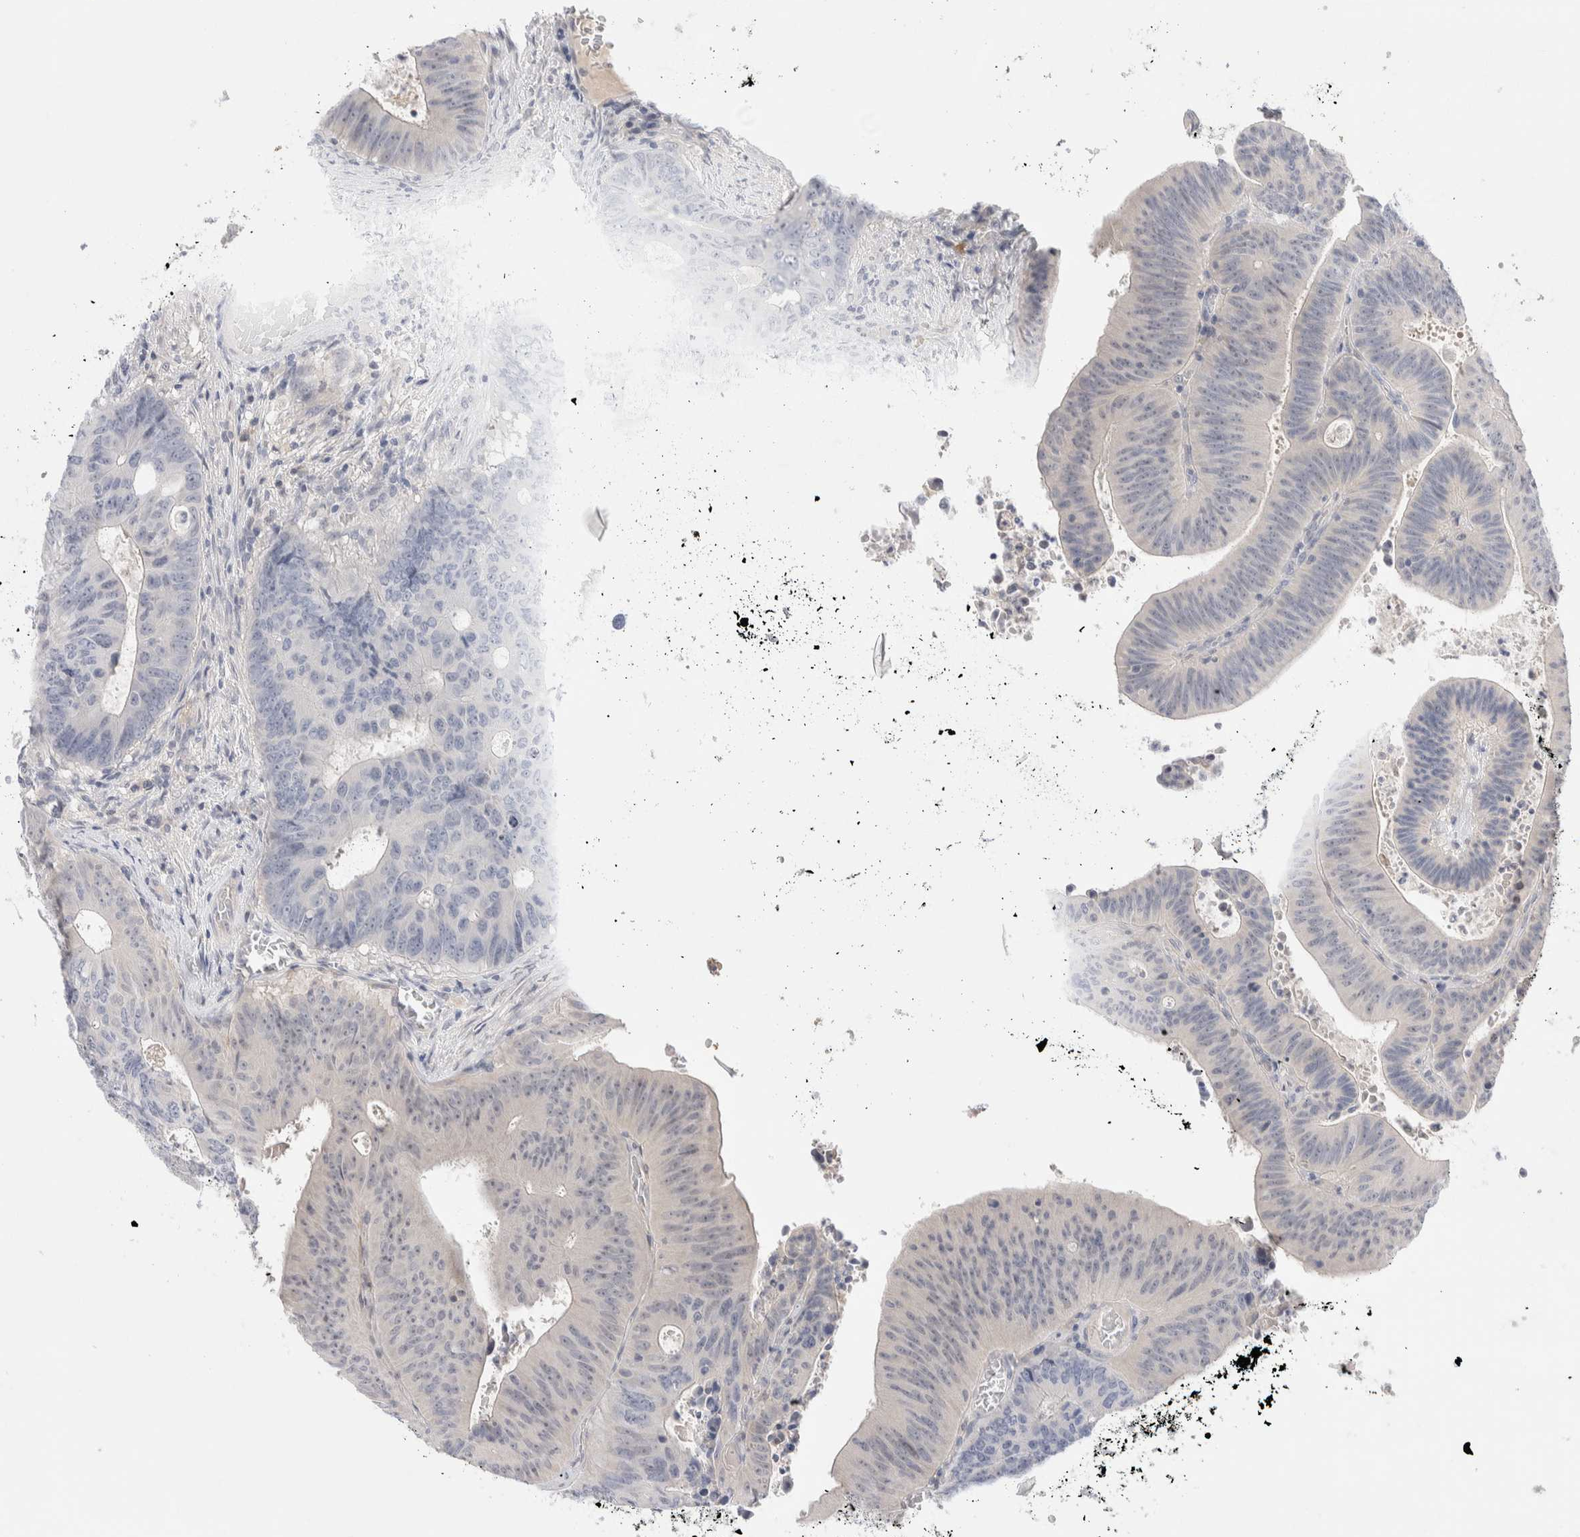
{"staining": {"intensity": "negative", "quantity": "none", "location": "none"}, "tissue": "colorectal cancer", "cell_type": "Tumor cells", "image_type": "cancer", "snomed": [{"axis": "morphology", "description": "Adenocarcinoma, NOS"}, {"axis": "topography", "description": "Colon"}], "caption": "IHC of human colorectal cancer exhibits no expression in tumor cells. The staining was performed using DAB to visualize the protein expression in brown, while the nuclei were stained in blue with hematoxylin (Magnification: 20x).", "gene": "DNAJB6", "patient": {"sex": "male", "age": 87}}